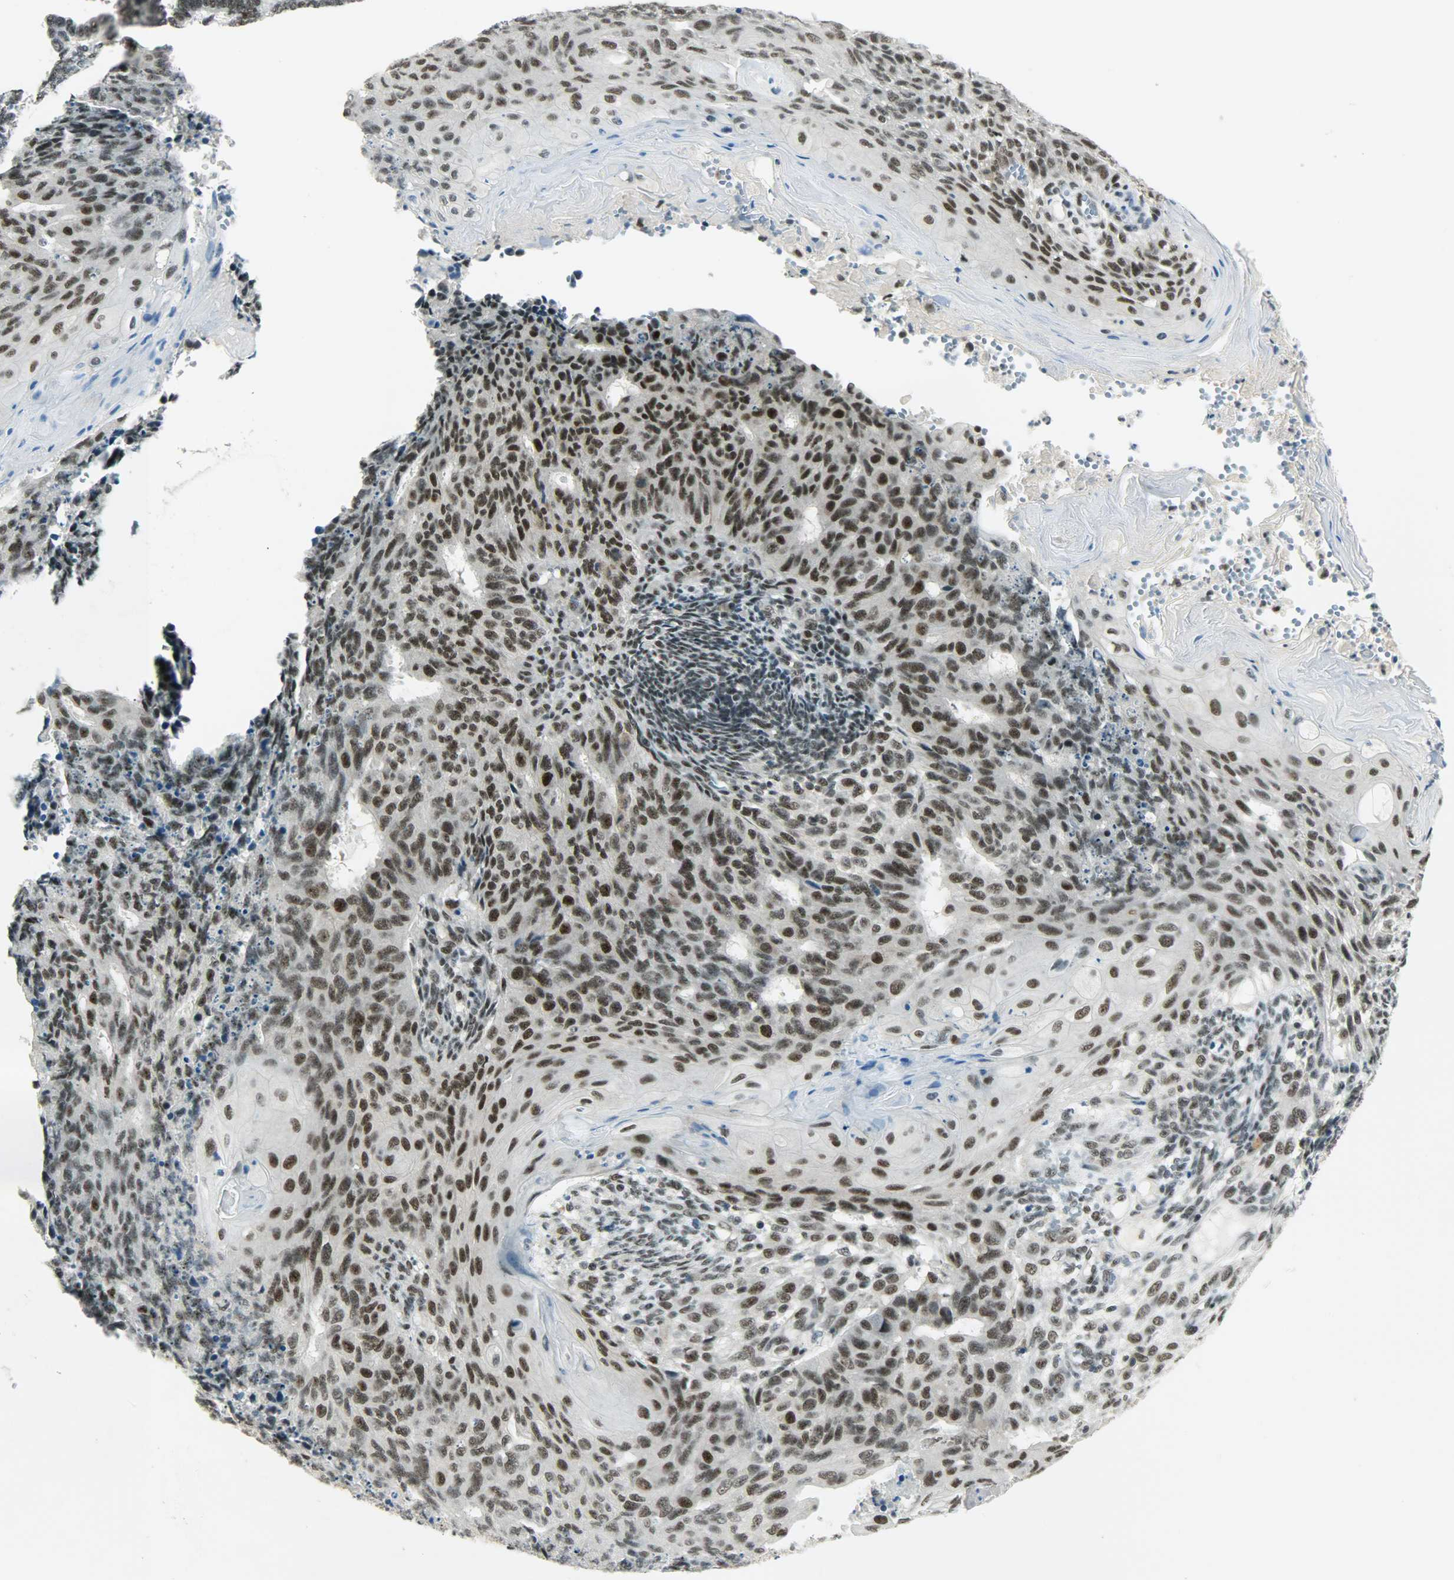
{"staining": {"intensity": "strong", "quantity": ">75%", "location": "nuclear"}, "tissue": "endometrial cancer", "cell_type": "Tumor cells", "image_type": "cancer", "snomed": [{"axis": "morphology", "description": "Neoplasm, malignant, NOS"}, {"axis": "topography", "description": "Endometrium"}], "caption": "This photomicrograph exhibits endometrial neoplasm (malignant) stained with immunohistochemistry to label a protein in brown. The nuclear of tumor cells show strong positivity for the protein. Nuclei are counter-stained blue.", "gene": "SUGP1", "patient": {"sex": "female", "age": 74}}